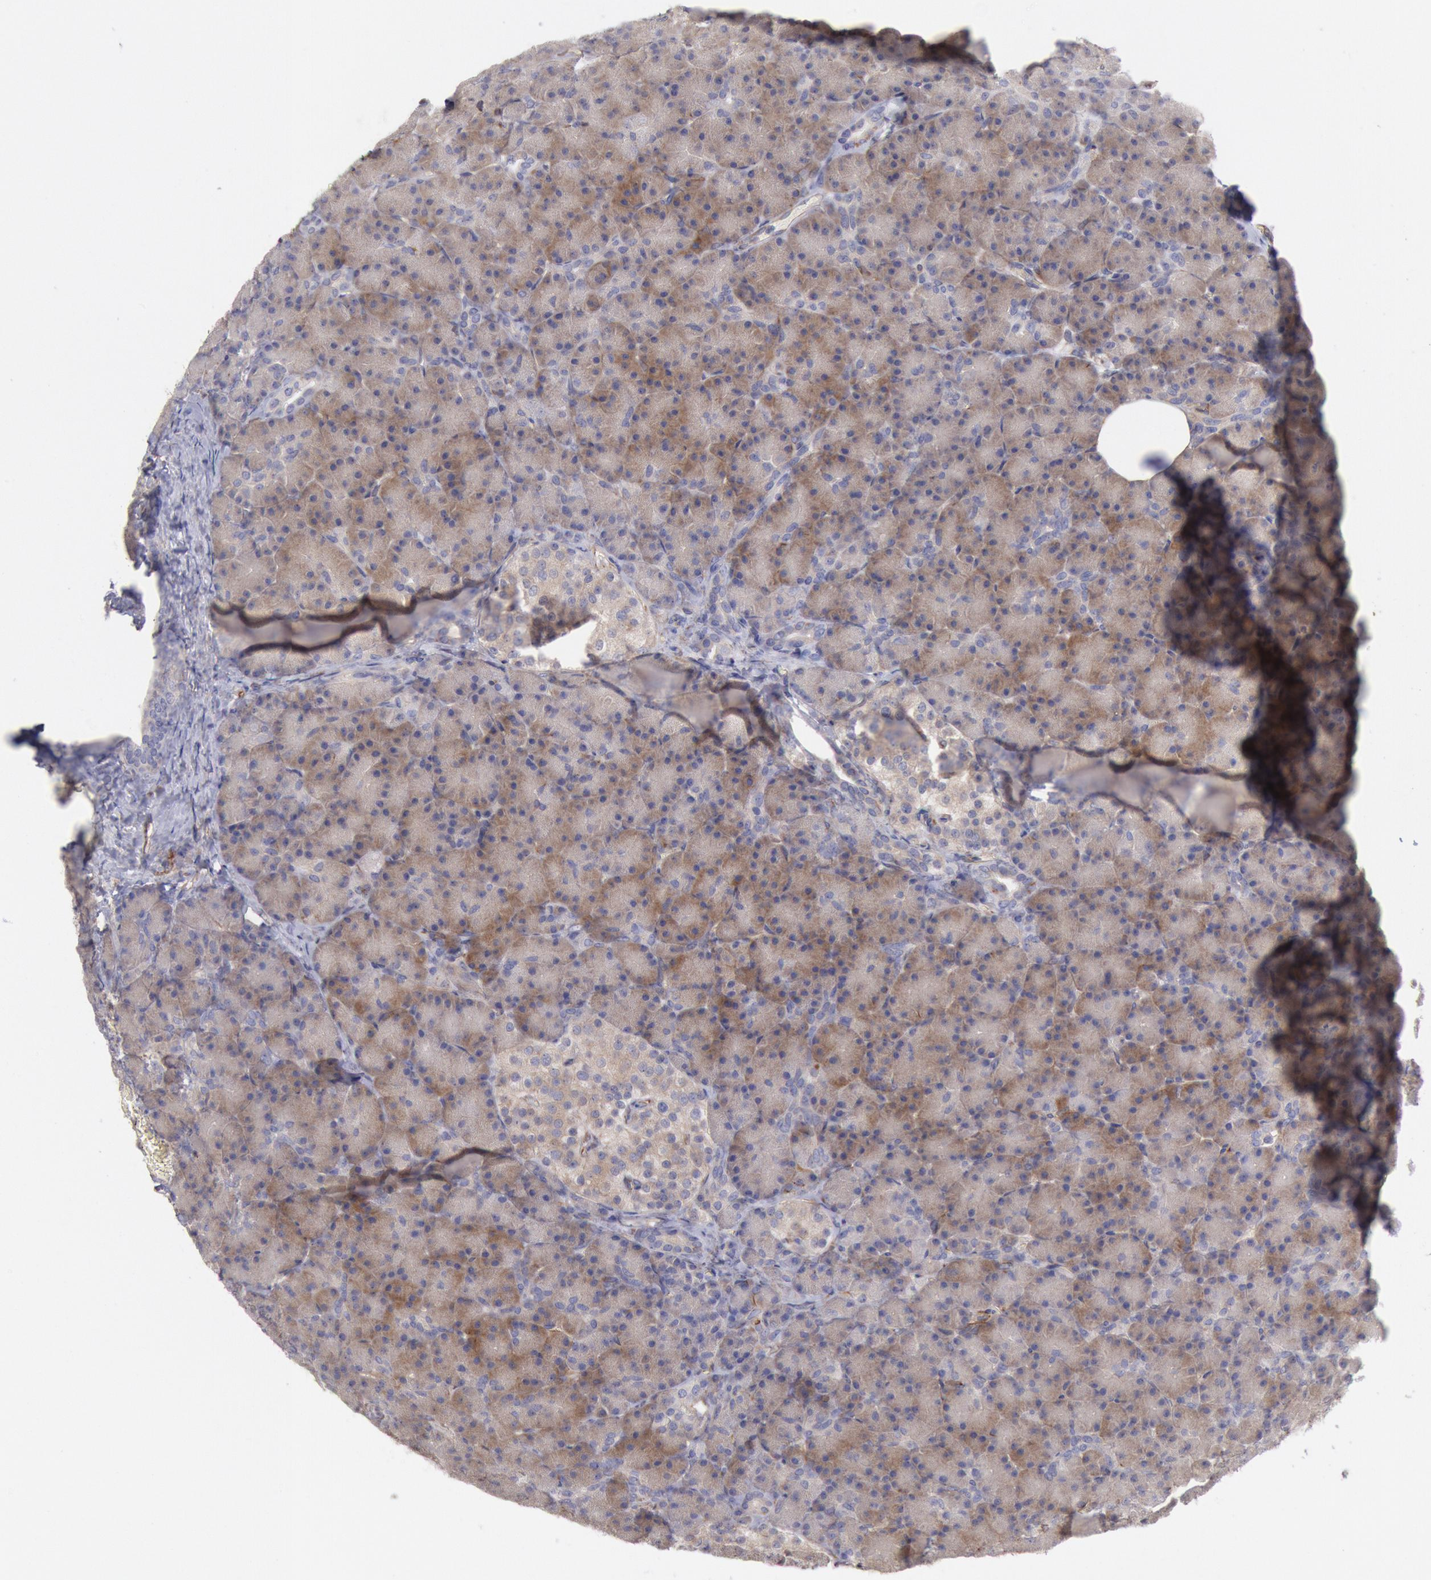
{"staining": {"intensity": "moderate", "quantity": ">75%", "location": "cytoplasmic/membranous"}, "tissue": "pancreas", "cell_type": "Exocrine glandular cells", "image_type": "normal", "snomed": [{"axis": "morphology", "description": "Normal tissue, NOS"}, {"axis": "topography", "description": "Pancreas"}], "caption": "Approximately >75% of exocrine glandular cells in normal human pancreas show moderate cytoplasmic/membranous protein staining as visualized by brown immunohistochemical staining.", "gene": "RNF139", "patient": {"sex": "female", "age": 43}}